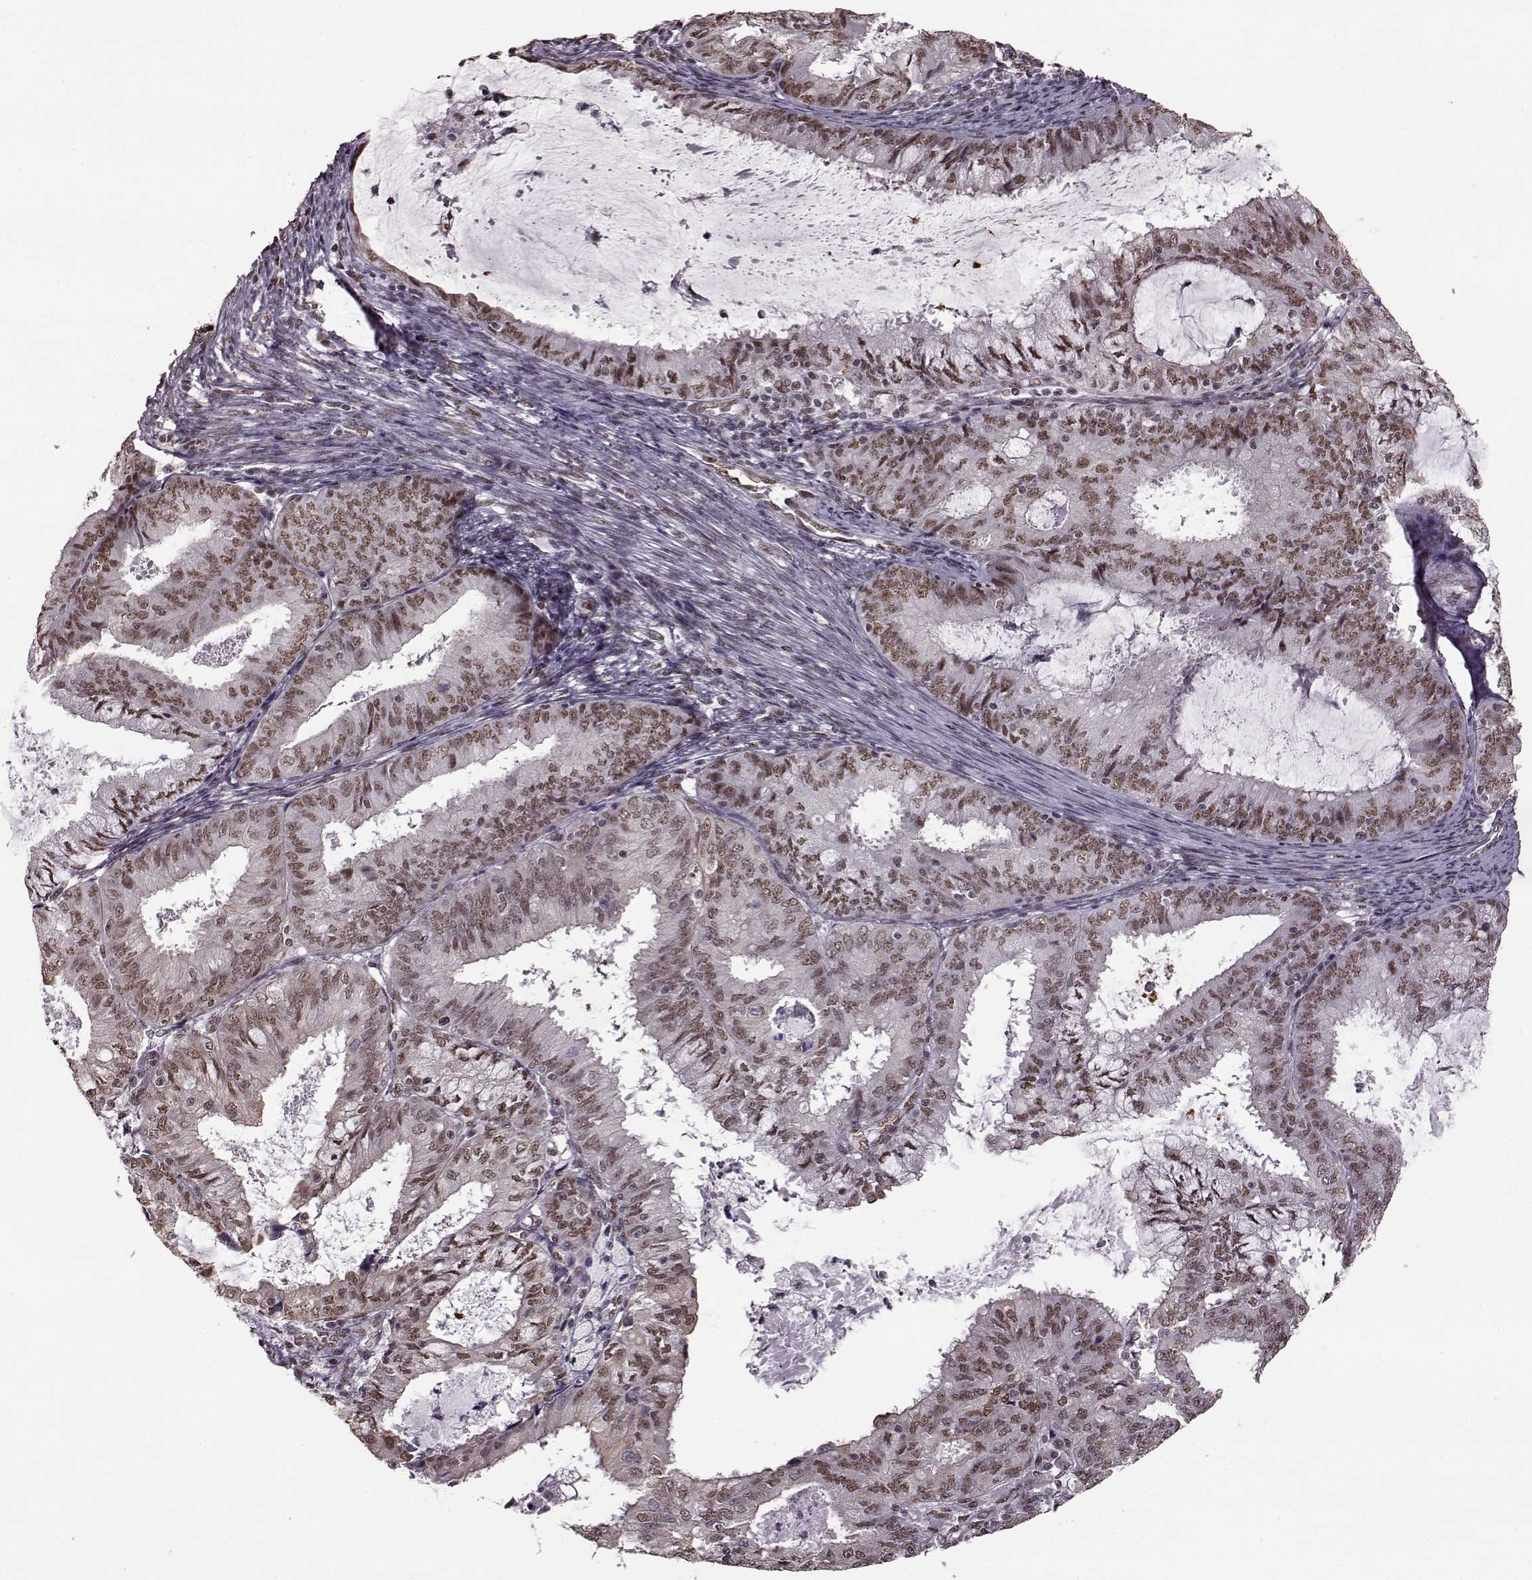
{"staining": {"intensity": "moderate", "quantity": ">75%", "location": "nuclear"}, "tissue": "endometrial cancer", "cell_type": "Tumor cells", "image_type": "cancer", "snomed": [{"axis": "morphology", "description": "Adenocarcinoma, NOS"}, {"axis": "topography", "description": "Endometrium"}], "caption": "High-magnification brightfield microscopy of endometrial adenocarcinoma stained with DAB (brown) and counterstained with hematoxylin (blue). tumor cells exhibit moderate nuclear staining is seen in about>75% of cells.", "gene": "FTO", "patient": {"sex": "female", "age": 57}}